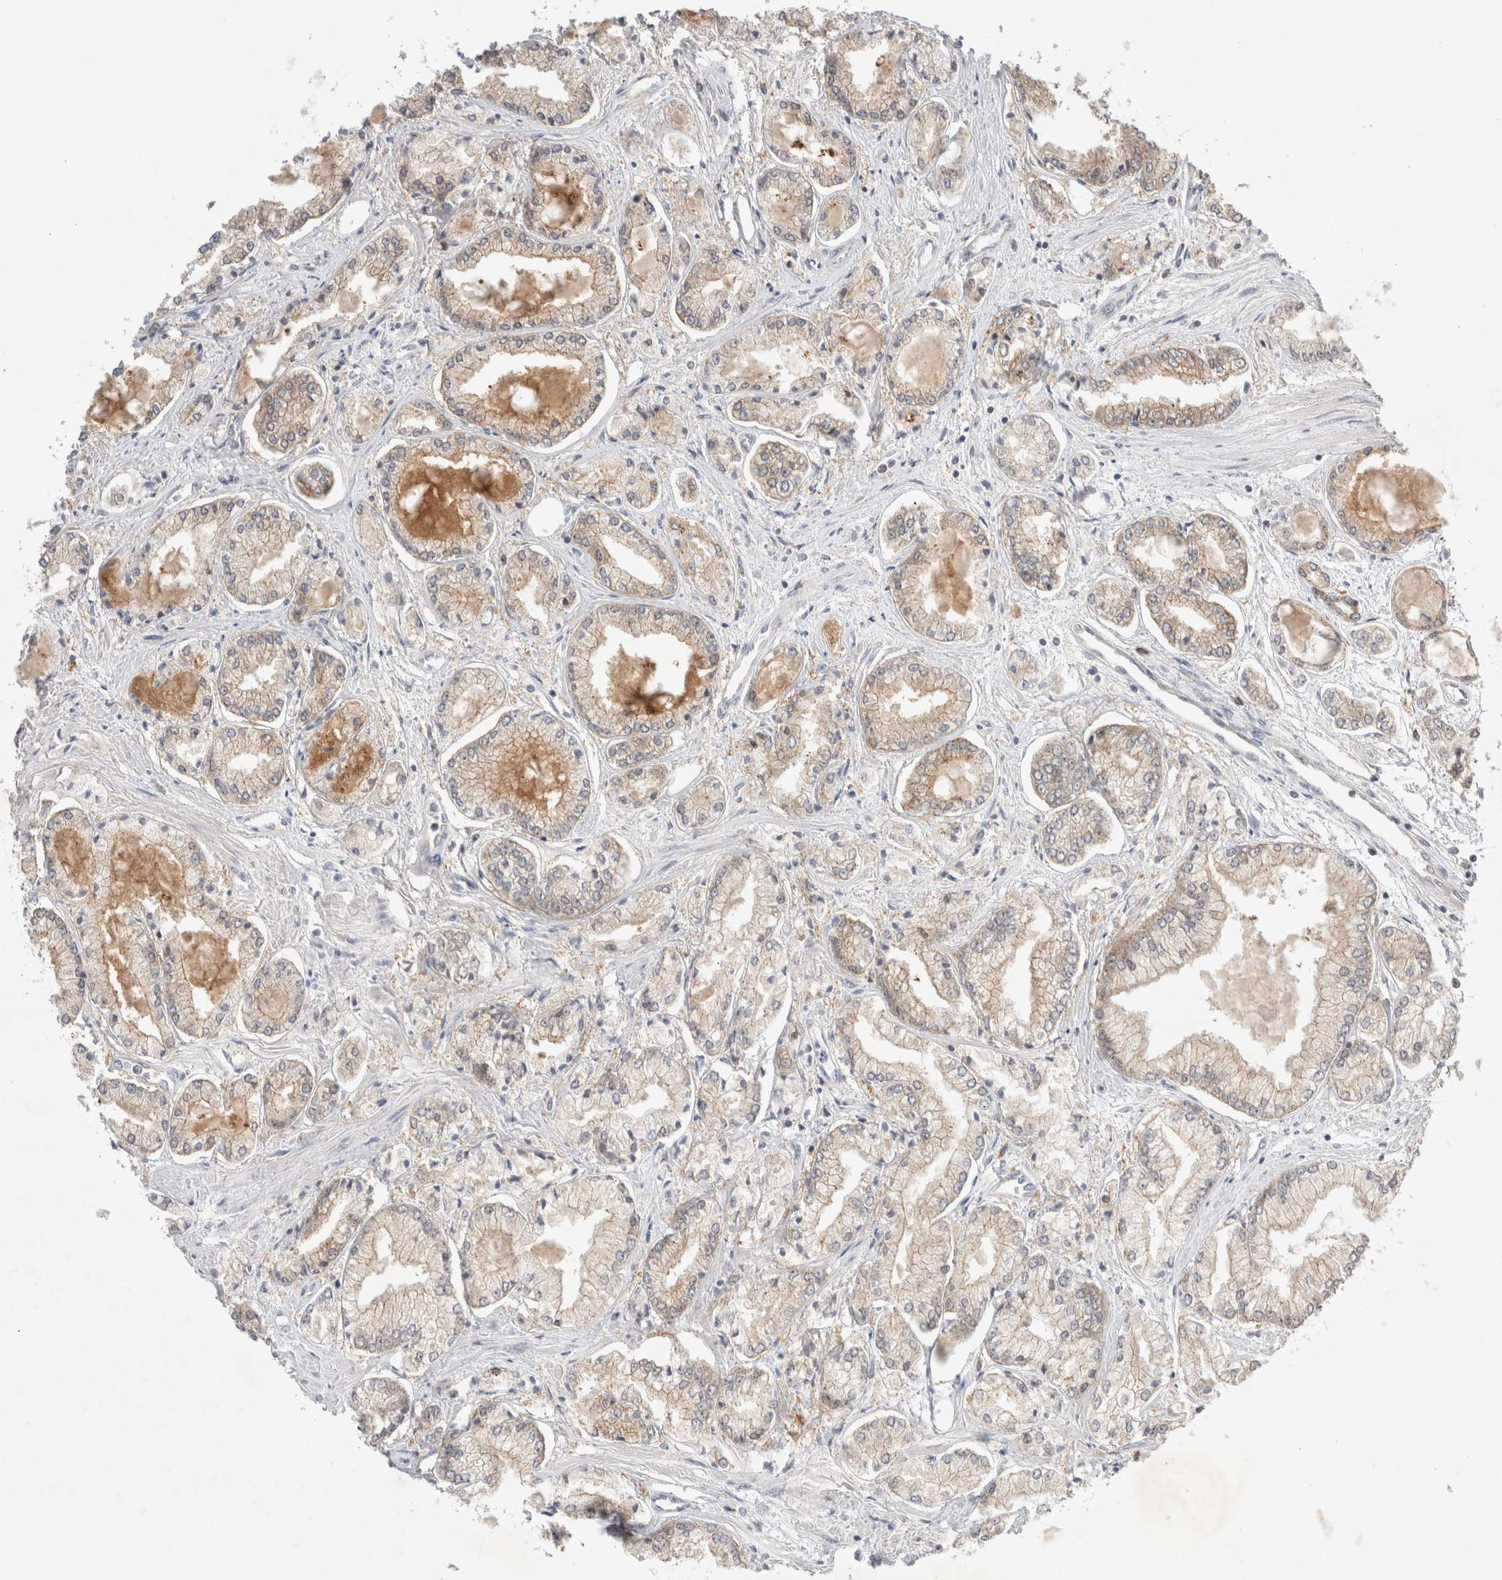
{"staining": {"intensity": "weak", "quantity": "25%-75%", "location": "cytoplasmic/membranous"}, "tissue": "prostate cancer", "cell_type": "Tumor cells", "image_type": "cancer", "snomed": [{"axis": "morphology", "description": "Adenocarcinoma, Low grade"}, {"axis": "topography", "description": "Prostate"}], "caption": "Brown immunohistochemical staining in prostate cancer reveals weak cytoplasmic/membranous positivity in about 25%-75% of tumor cells. The staining was performed using DAB, with brown indicating positive protein expression. Nuclei are stained blue with hematoxylin.", "gene": "NEDD4L", "patient": {"sex": "male", "age": 52}}